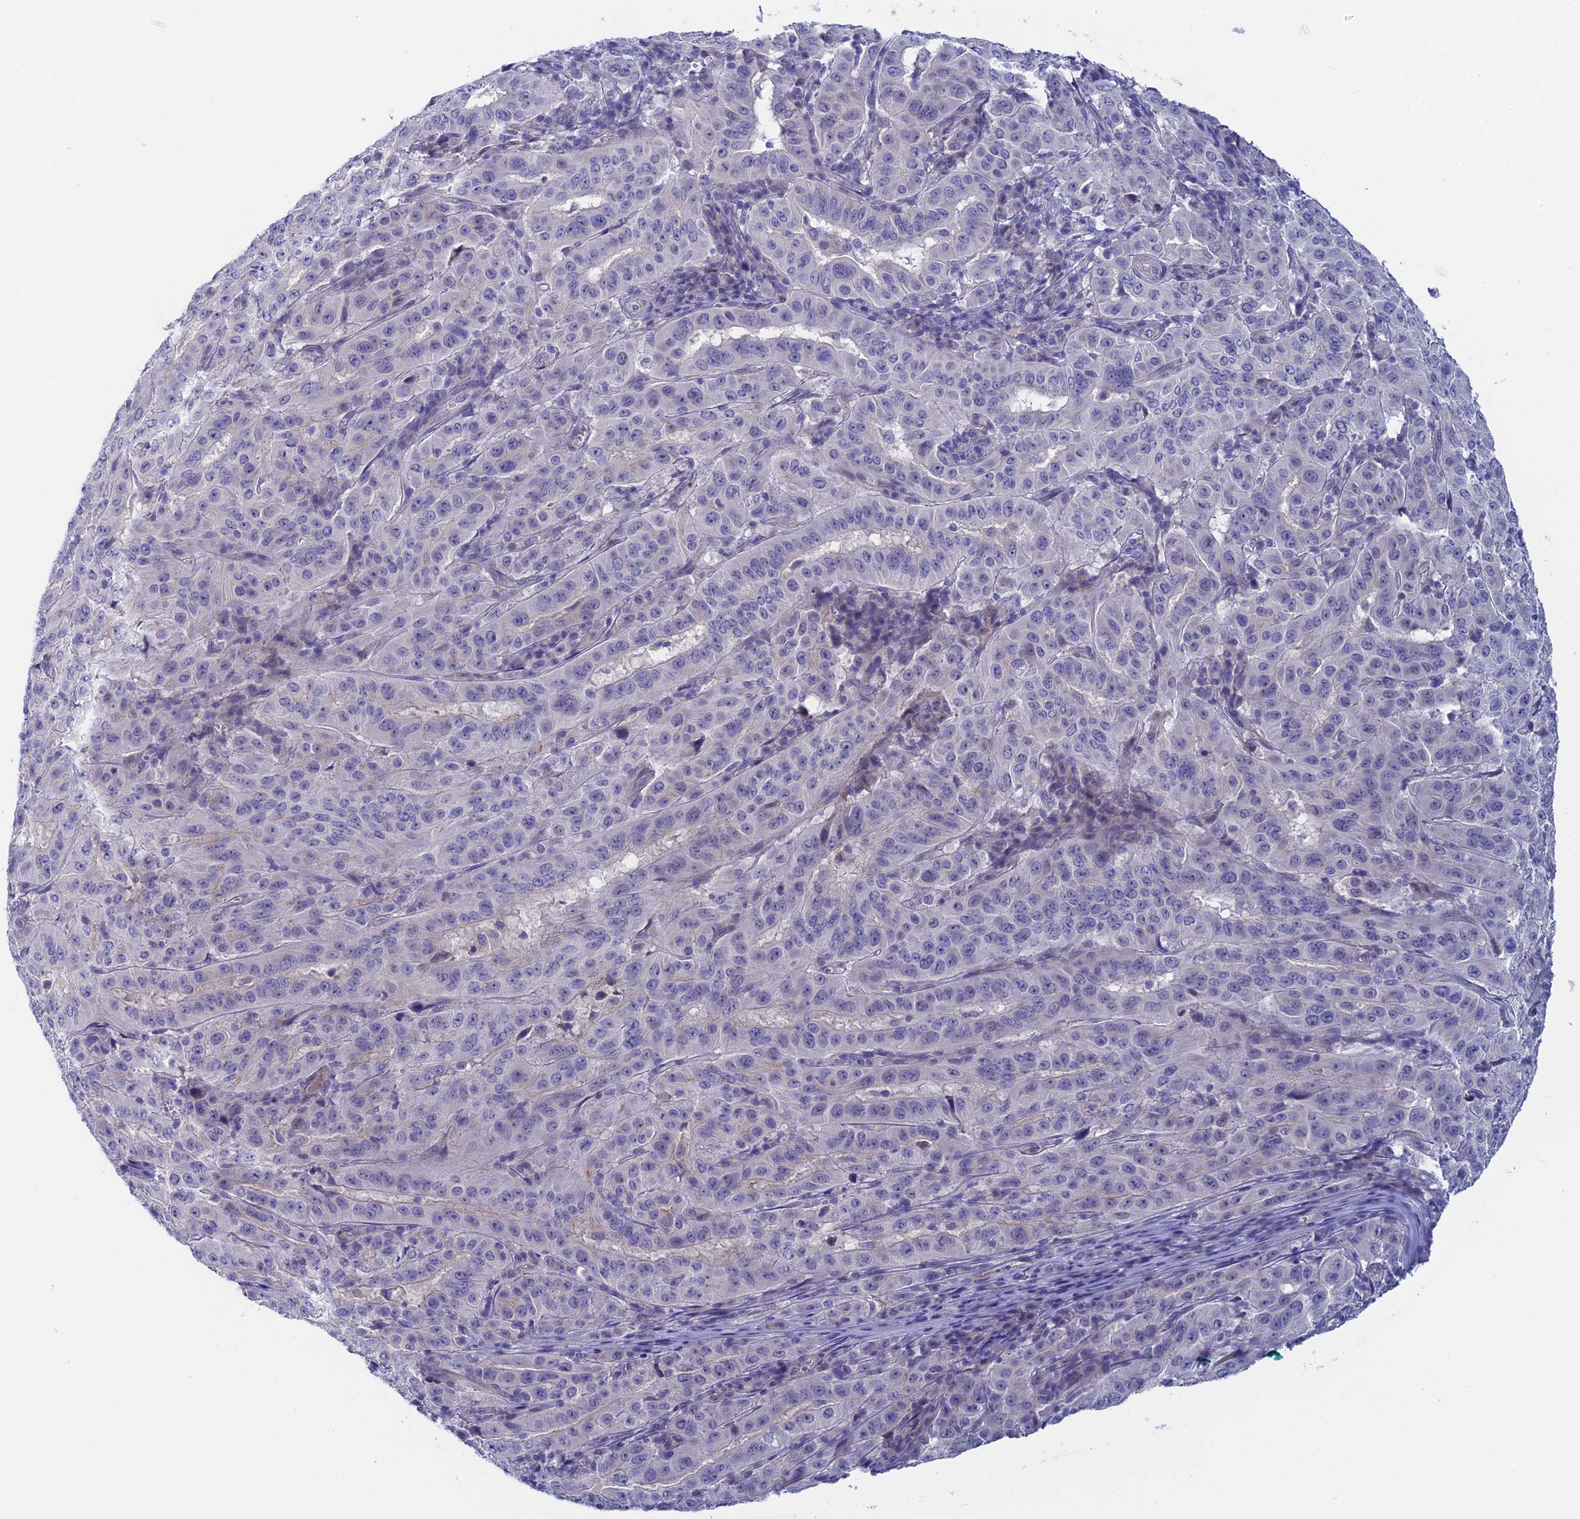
{"staining": {"intensity": "negative", "quantity": "none", "location": "none"}, "tissue": "pancreatic cancer", "cell_type": "Tumor cells", "image_type": "cancer", "snomed": [{"axis": "morphology", "description": "Adenocarcinoma, NOS"}, {"axis": "topography", "description": "Pancreas"}], "caption": "This is a photomicrograph of immunohistochemistry staining of adenocarcinoma (pancreatic), which shows no staining in tumor cells.", "gene": "GLB1L", "patient": {"sex": "male", "age": 63}}